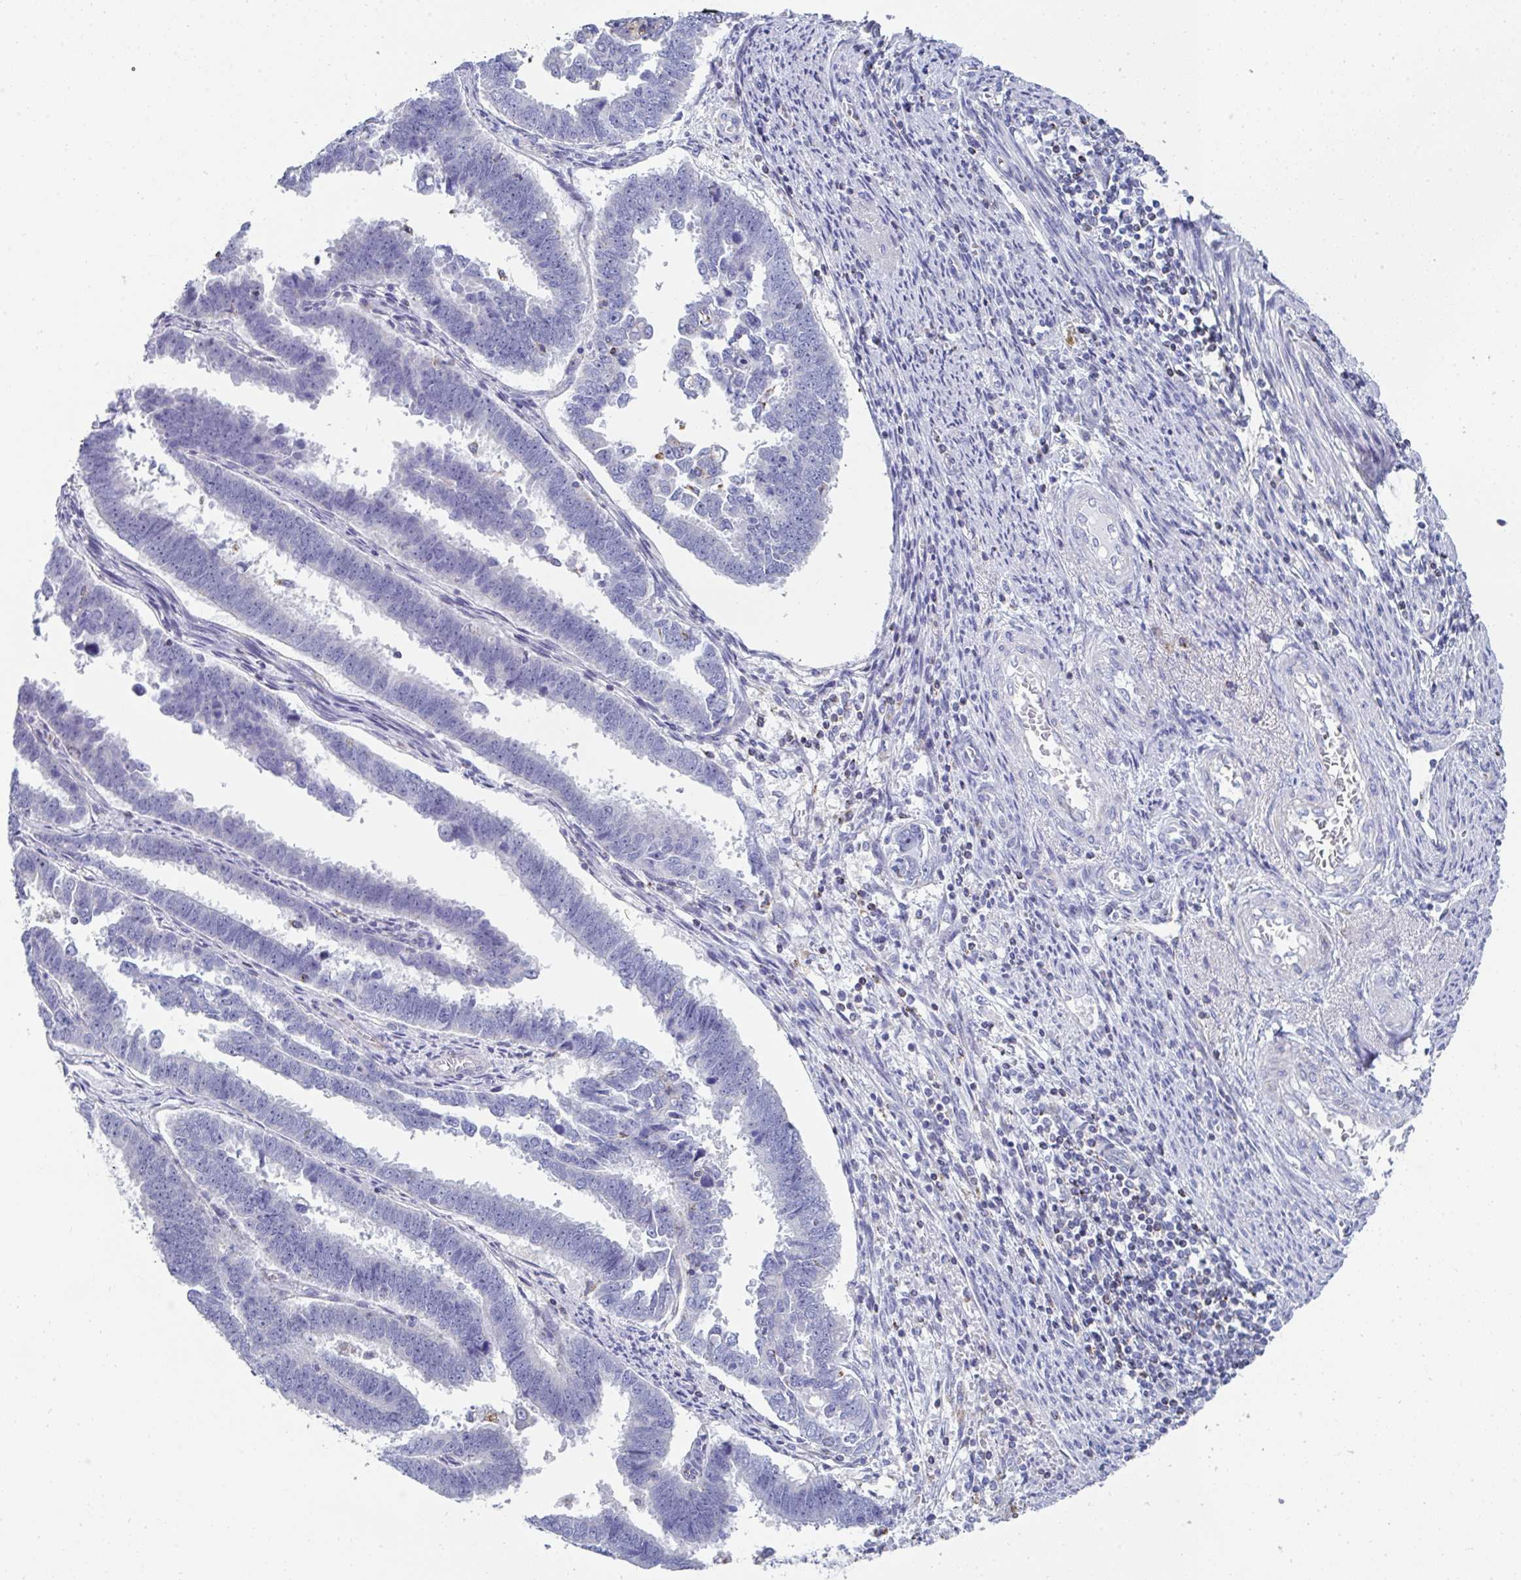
{"staining": {"intensity": "negative", "quantity": "none", "location": "none"}, "tissue": "endometrial cancer", "cell_type": "Tumor cells", "image_type": "cancer", "snomed": [{"axis": "morphology", "description": "Adenocarcinoma, NOS"}, {"axis": "topography", "description": "Endometrium"}], "caption": "Protein analysis of endometrial cancer demonstrates no significant expression in tumor cells.", "gene": "MGAM2", "patient": {"sex": "female", "age": 75}}